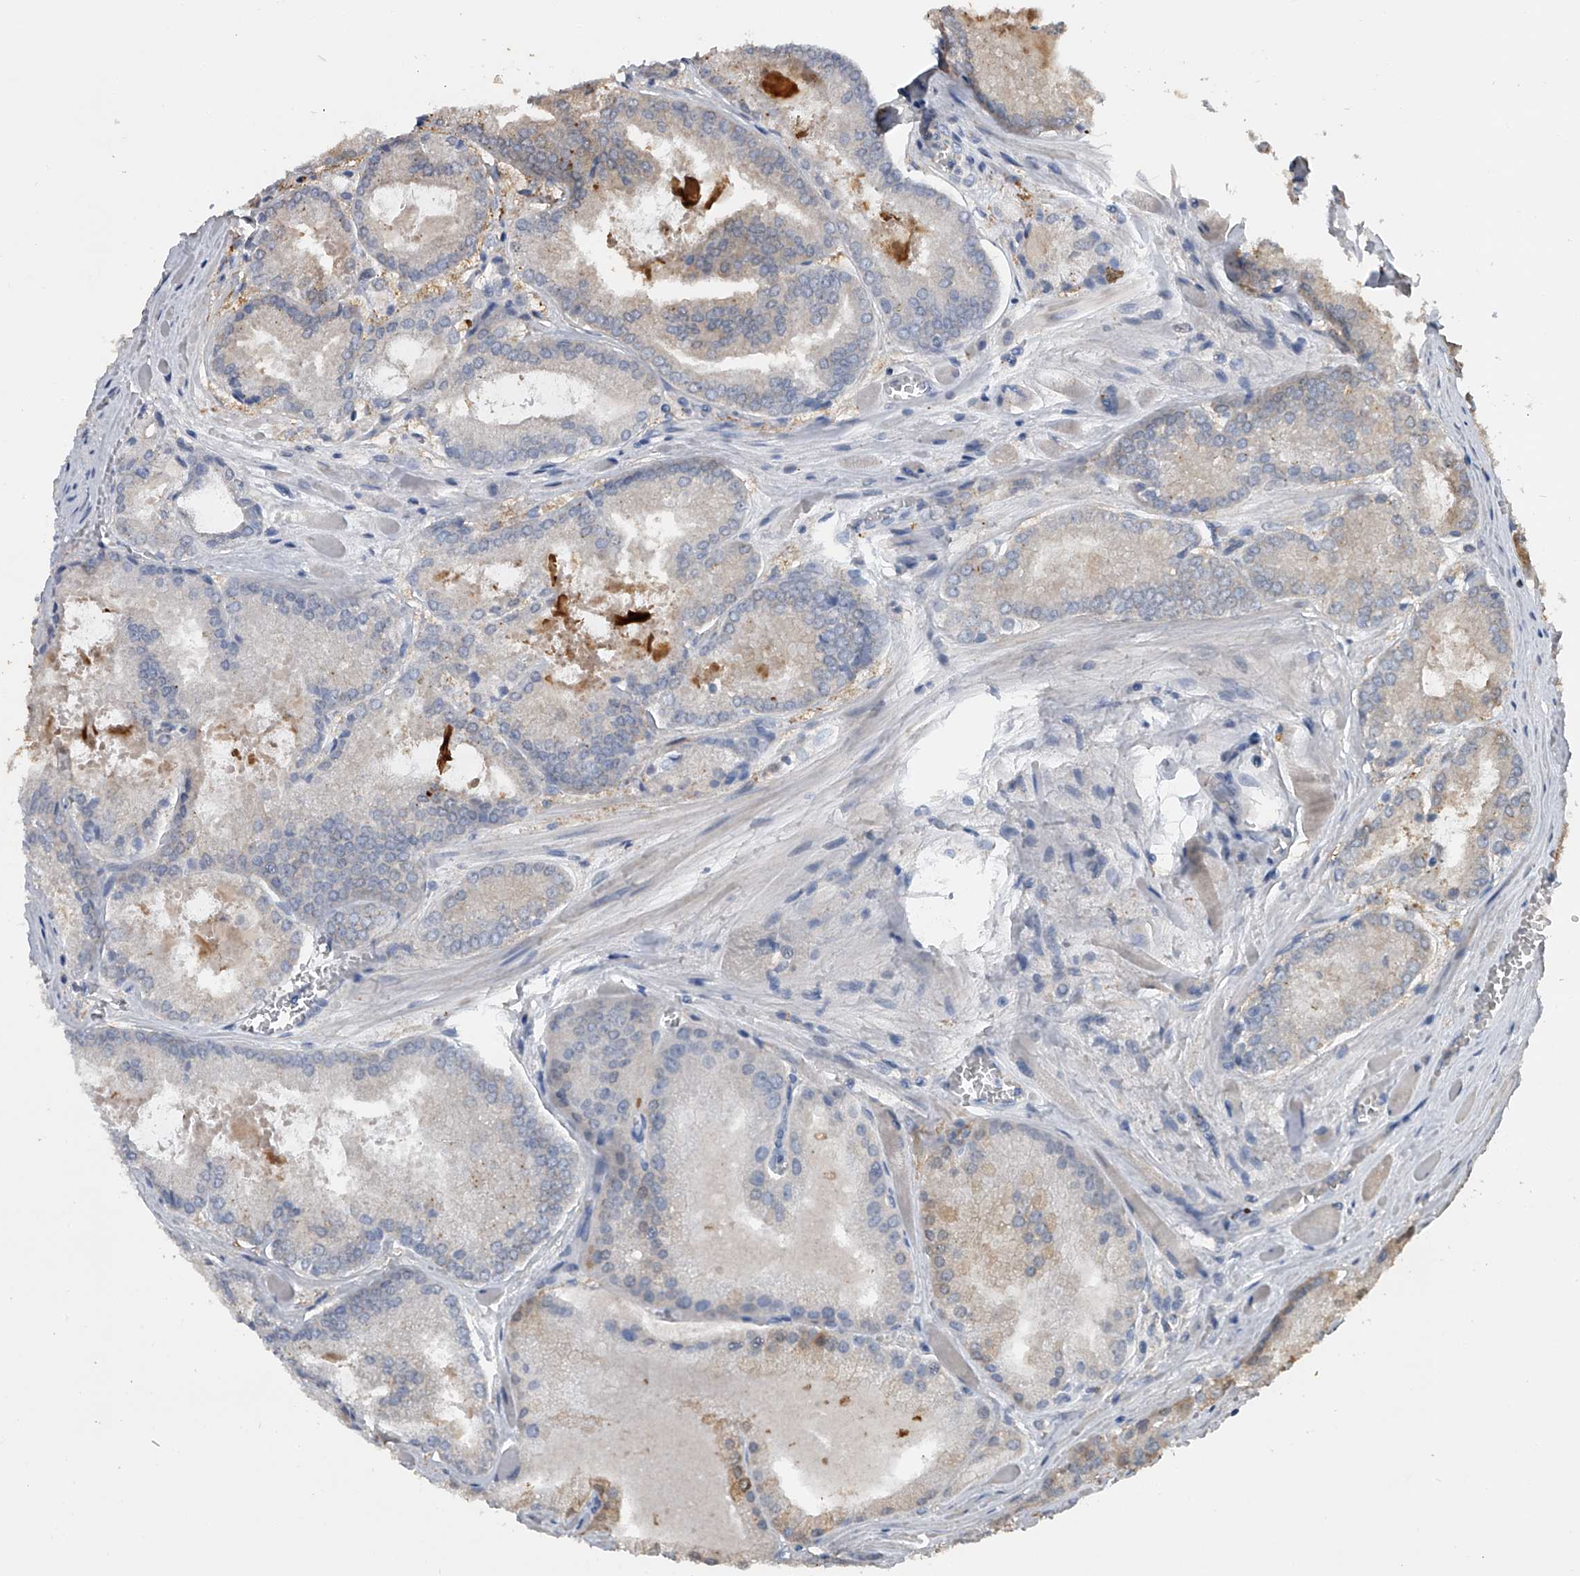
{"staining": {"intensity": "weak", "quantity": "<25%", "location": "cytoplasmic/membranous"}, "tissue": "prostate cancer", "cell_type": "Tumor cells", "image_type": "cancer", "snomed": [{"axis": "morphology", "description": "Adenocarcinoma, Low grade"}, {"axis": "topography", "description": "Prostate"}], "caption": "An immunohistochemistry histopathology image of prostate cancer (low-grade adenocarcinoma) is shown. There is no staining in tumor cells of prostate cancer (low-grade adenocarcinoma). Nuclei are stained in blue.", "gene": "DOCK9", "patient": {"sex": "male", "age": 67}}